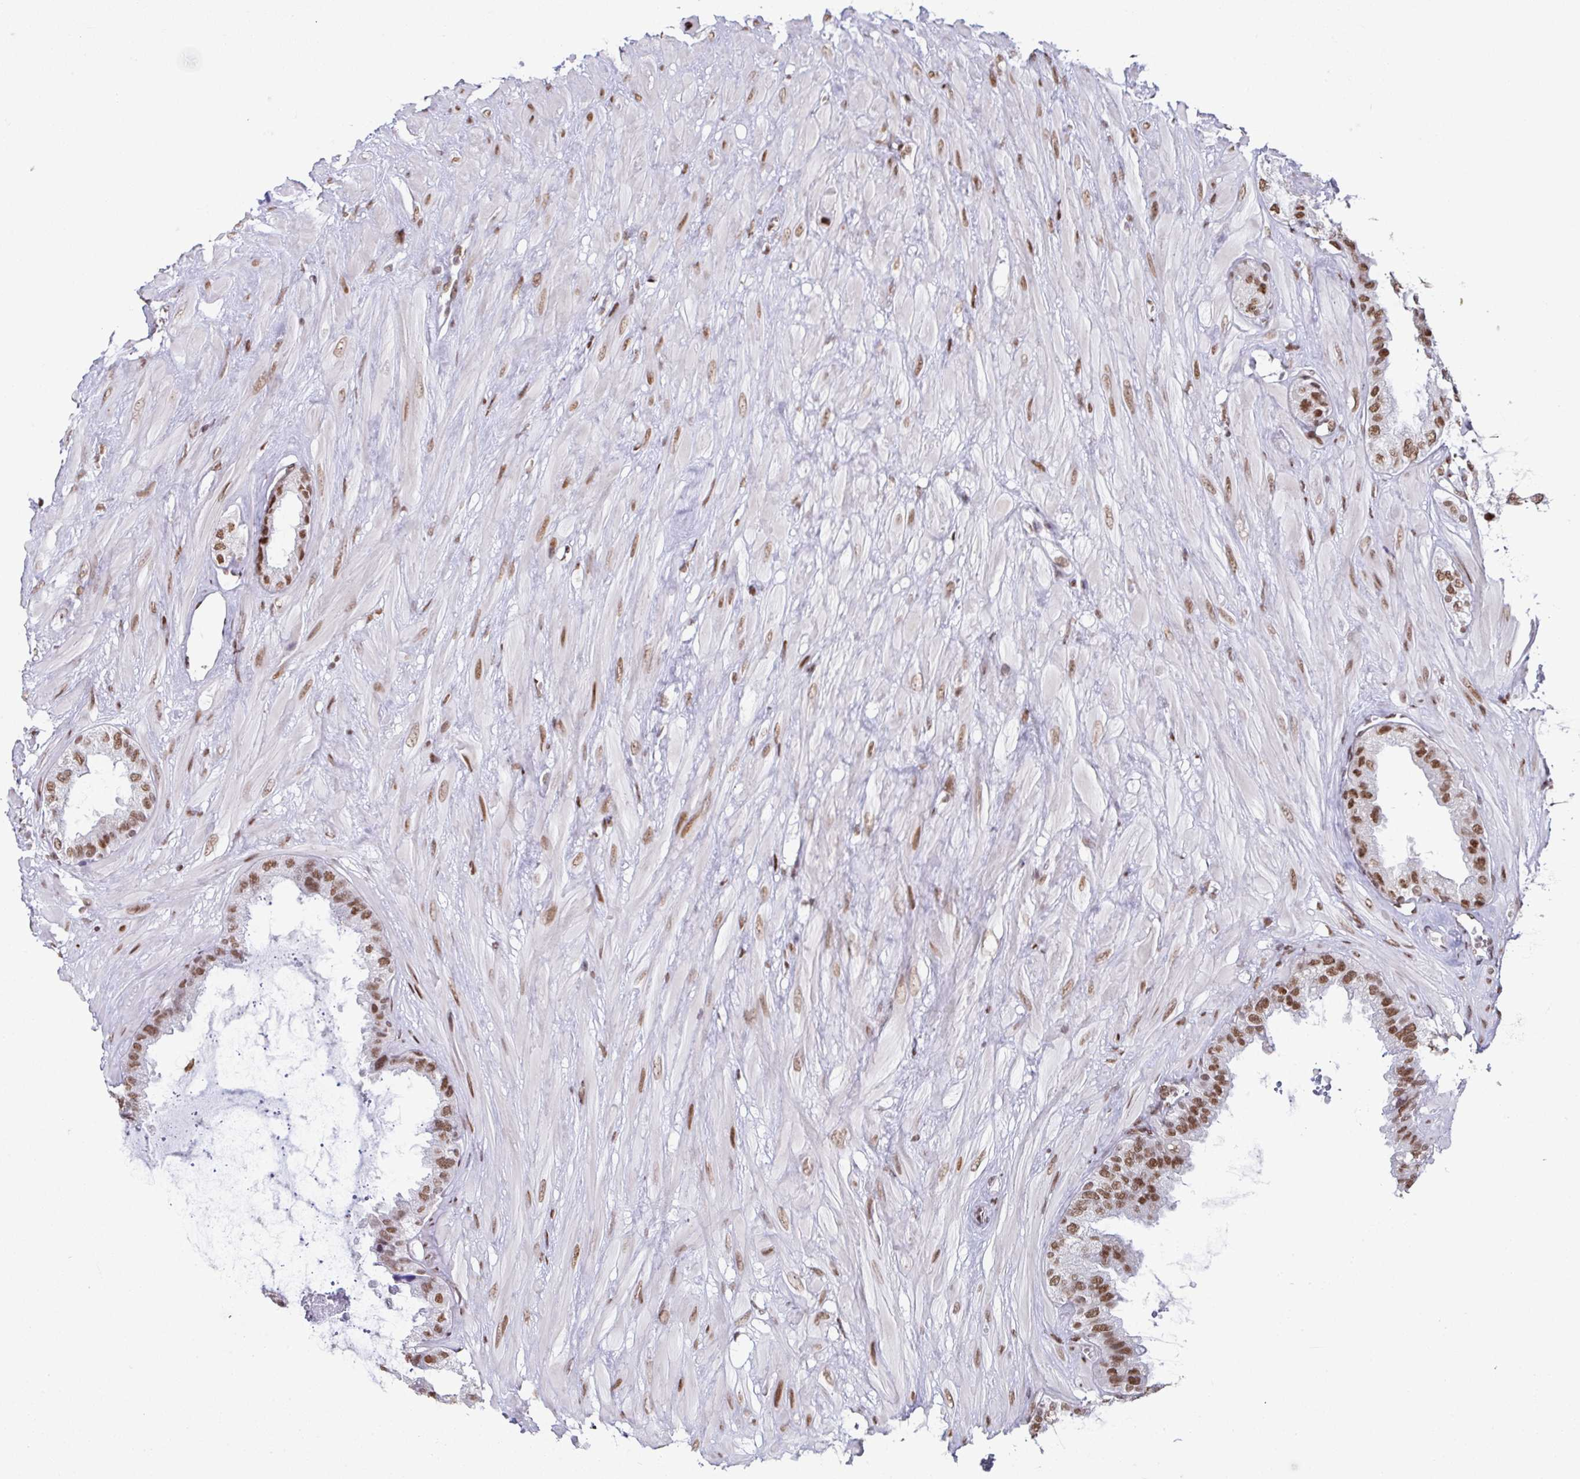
{"staining": {"intensity": "moderate", "quantity": ">75%", "location": "nuclear"}, "tissue": "seminal vesicle", "cell_type": "Glandular cells", "image_type": "normal", "snomed": [{"axis": "morphology", "description": "Normal tissue, NOS"}, {"axis": "topography", "description": "Seminal veicle"}, {"axis": "topography", "description": "Peripheral nerve tissue"}], "caption": "Moderate nuclear staining is appreciated in about >75% of glandular cells in benign seminal vesicle.", "gene": "CLP1", "patient": {"sex": "male", "age": 76}}